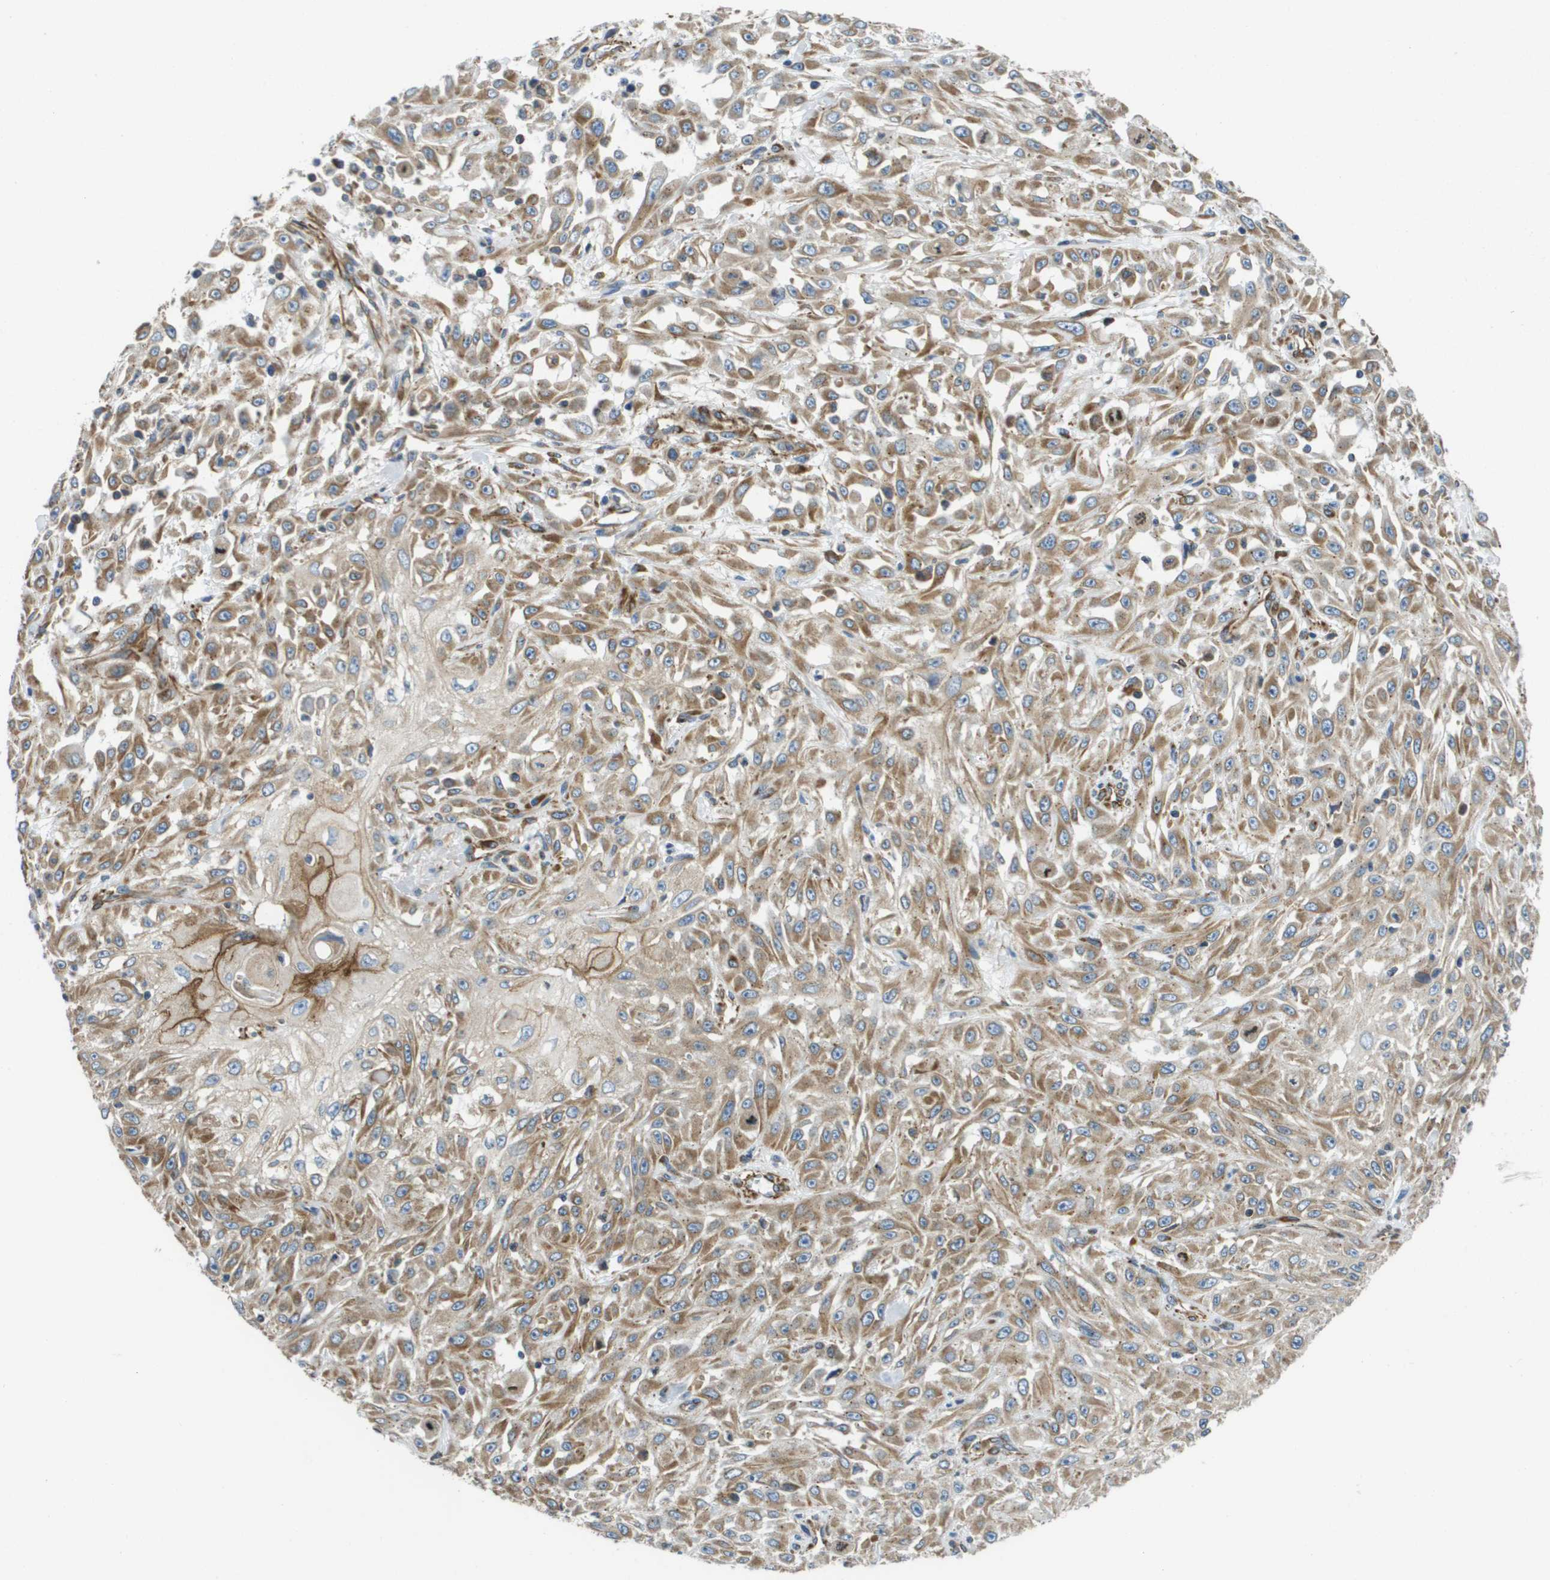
{"staining": {"intensity": "moderate", "quantity": ">75%", "location": "cytoplasmic/membranous"}, "tissue": "skin cancer", "cell_type": "Tumor cells", "image_type": "cancer", "snomed": [{"axis": "morphology", "description": "Squamous cell carcinoma, NOS"}, {"axis": "morphology", "description": "Squamous cell carcinoma, metastatic, NOS"}, {"axis": "topography", "description": "Skin"}, {"axis": "topography", "description": "Lymph node"}], "caption": "Immunohistochemical staining of skin squamous cell carcinoma reveals medium levels of moderate cytoplasmic/membranous expression in approximately >75% of tumor cells.", "gene": "HSD17B12", "patient": {"sex": "male", "age": 75}}